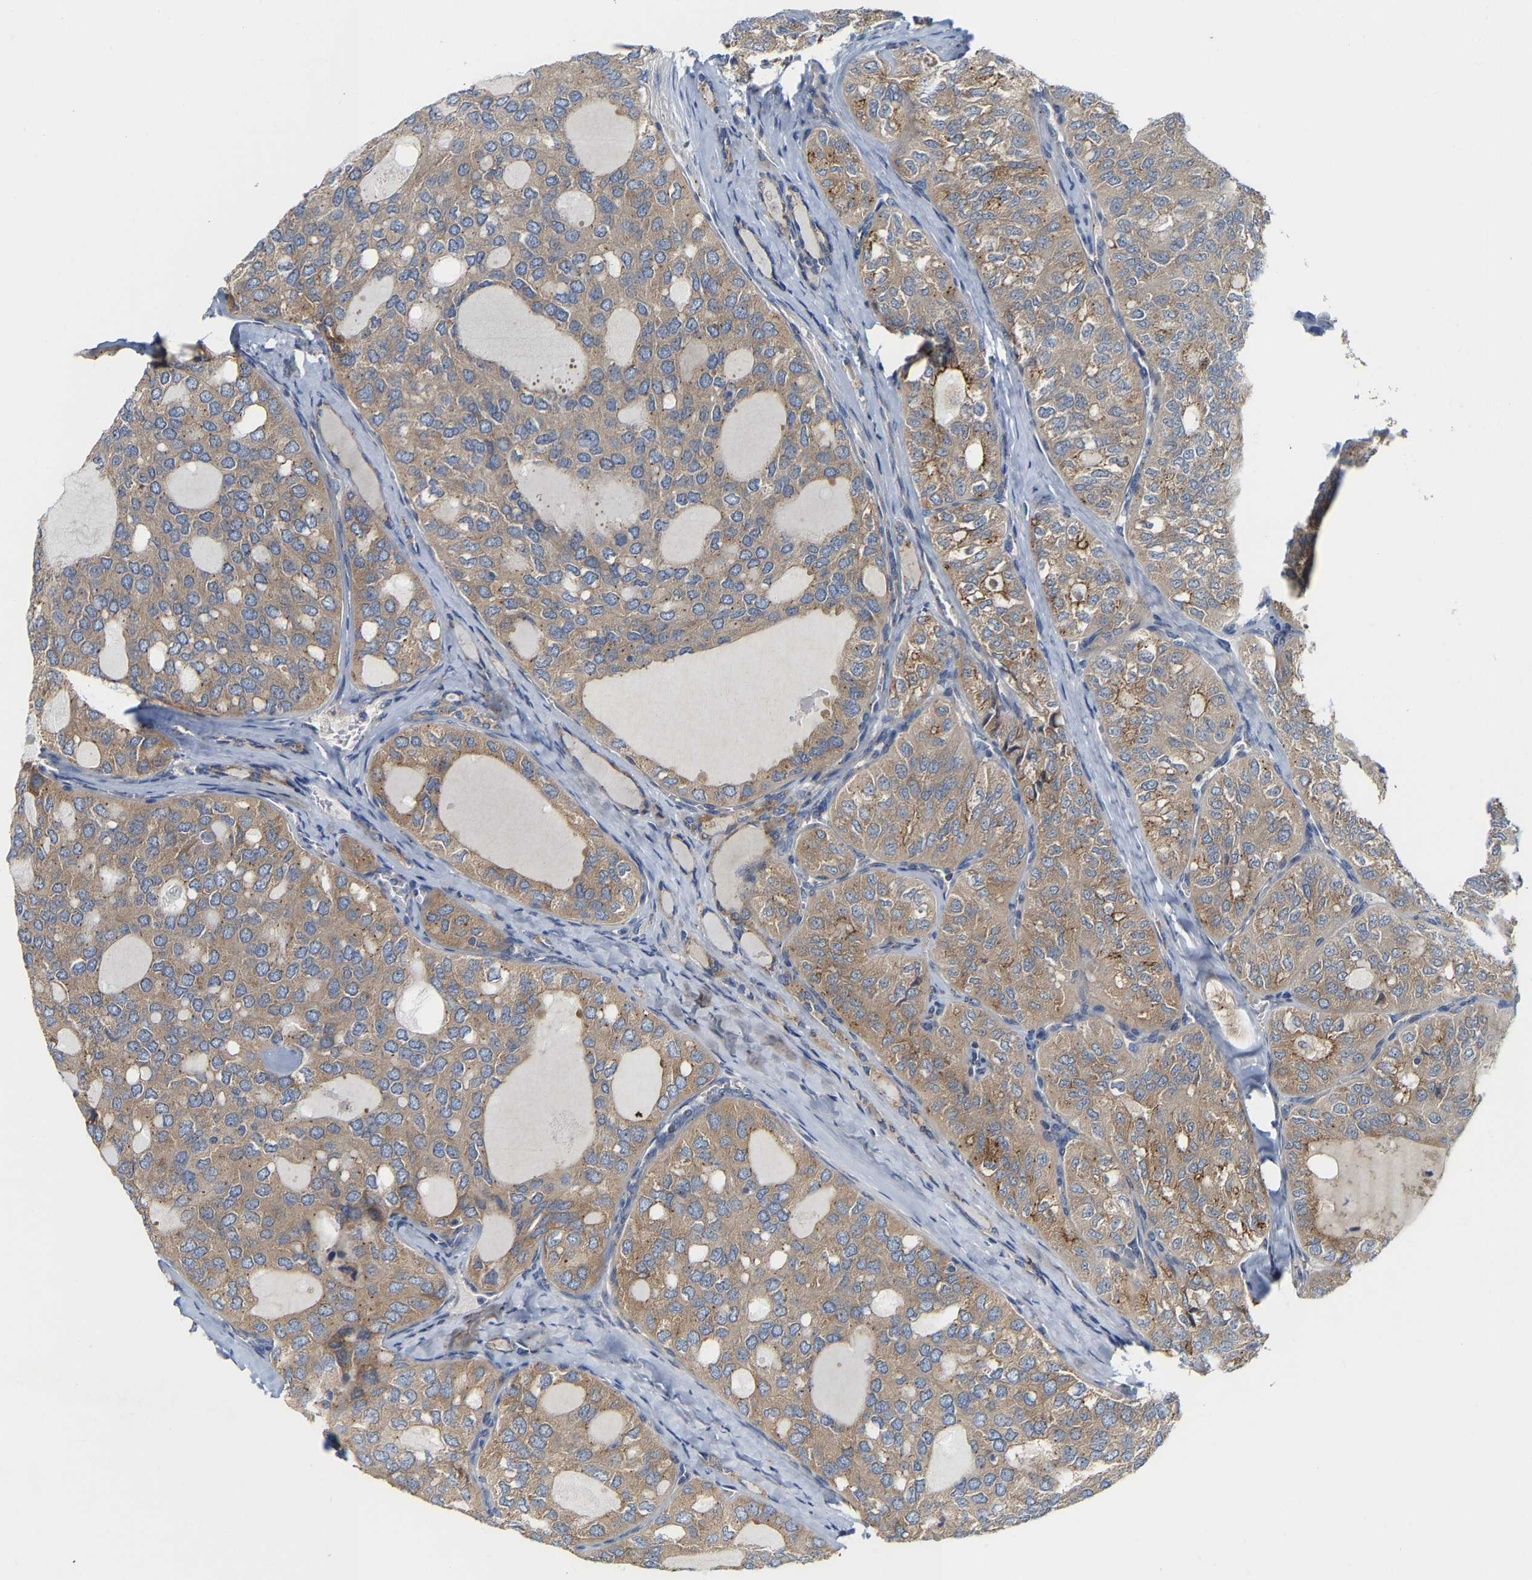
{"staining": {"intensity": "moderate", "quantity": ">75%", "location": "cytoplasmic/membranous"}, "tissue": "thyroid cancer", "cell_type": "Tumor cells", "image_type": "cancer", "snomed": [{"axis": "morphology", "description": "Follicular adenoma carcinoma, NOS"}, {"axis": "topography", "description": "Thyroid gland"}], "caption": "High-power microscopy captured an immunohistochemistry (IHC) micrograph of thyroid follicular adenoma carcinoma, revealing moderate cytoplasmic/membranous staining in approximately >75% of tumor cells.", "gene": "PCNT", "patient": {"sex": "male", "age": 75}}